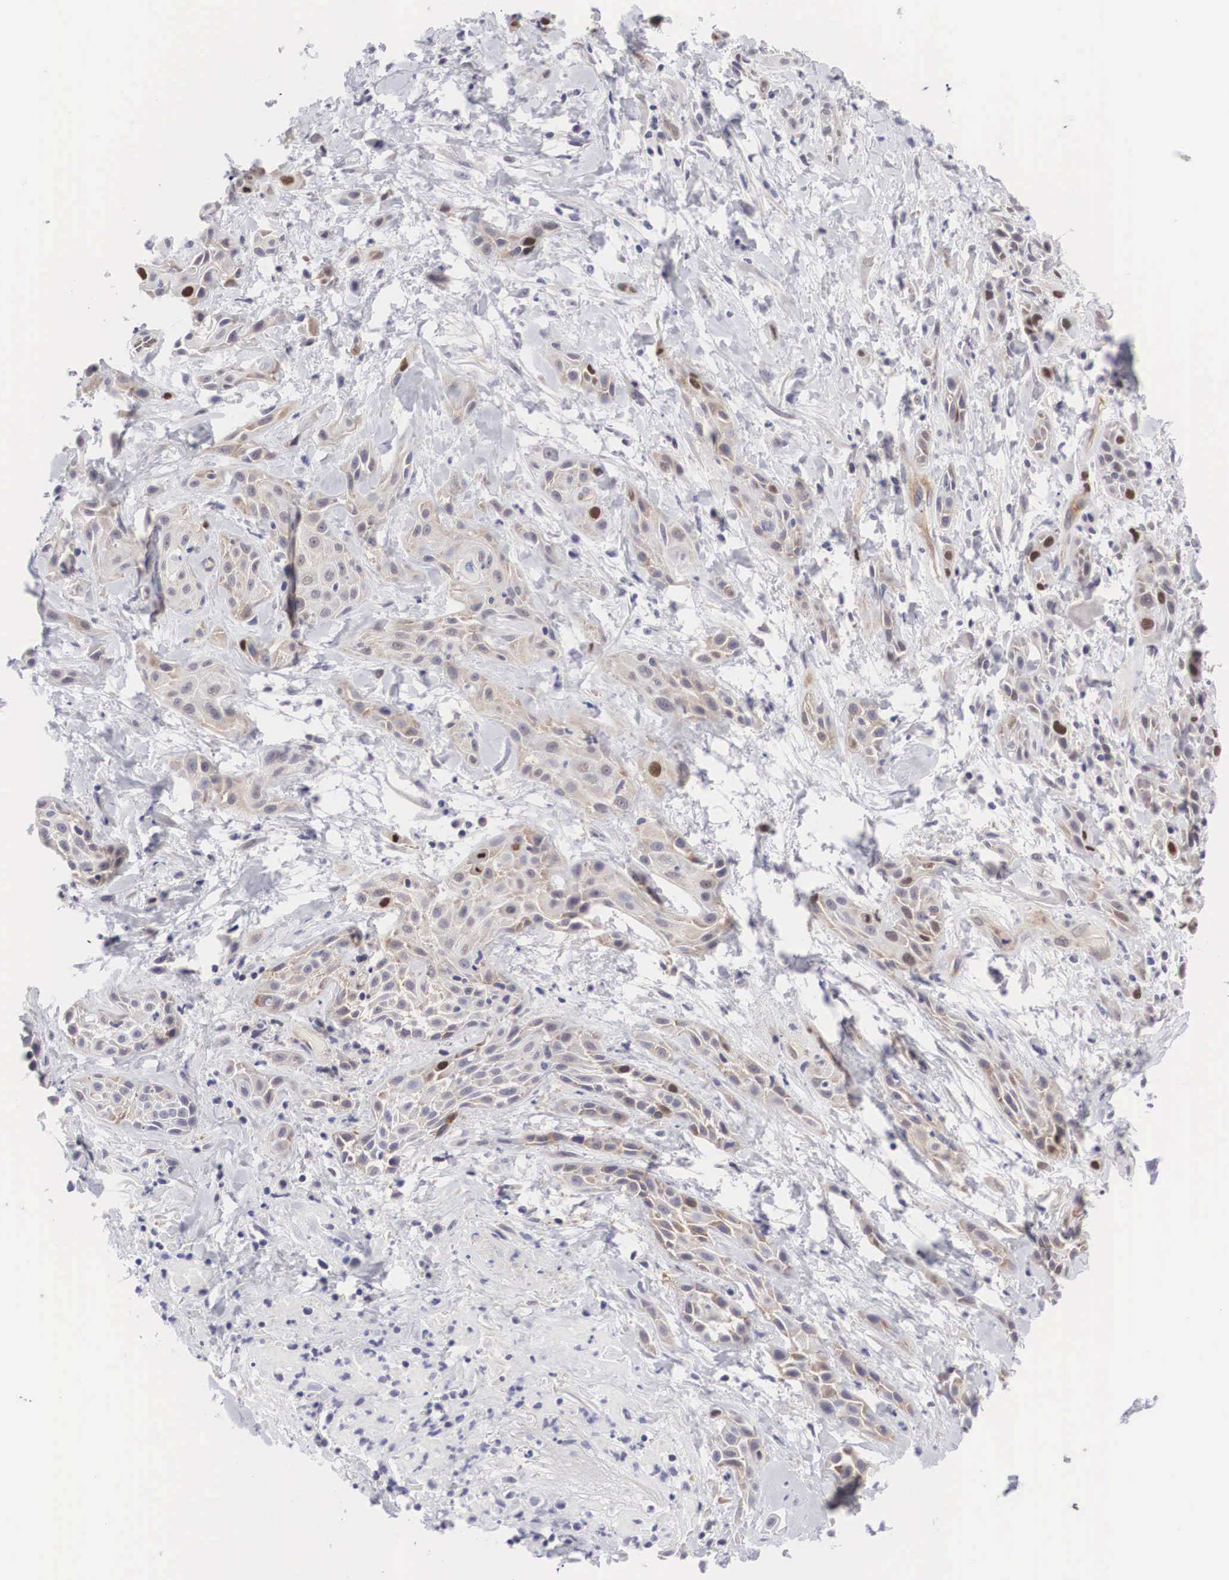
{"staining": {"intensity": "moderate", "quantity": "<25%", "location": "cytoplasmic/membranous,nuclear"}, "tissue": "skin cancer", "cell_type": "Tumor cells", "image_type": "cancer", "snomed": [{"axis": "morphology", "description": "Squamous cell carcinoma, NOS"}, {"axis": "topography", "description": "Skin"}, {"axis": "topography", "description": "Anal"}], "caption": "IHC (DAB) staining of human skin cancer reveals moderate cytoplasmic/membranous and nuclear protein expression in about <25% of tumor cells. (Brightfield microscopy of DAB IHC at high magnification).", "gene": "MAST4", "patient": {"sex": "male", "age": 64}}